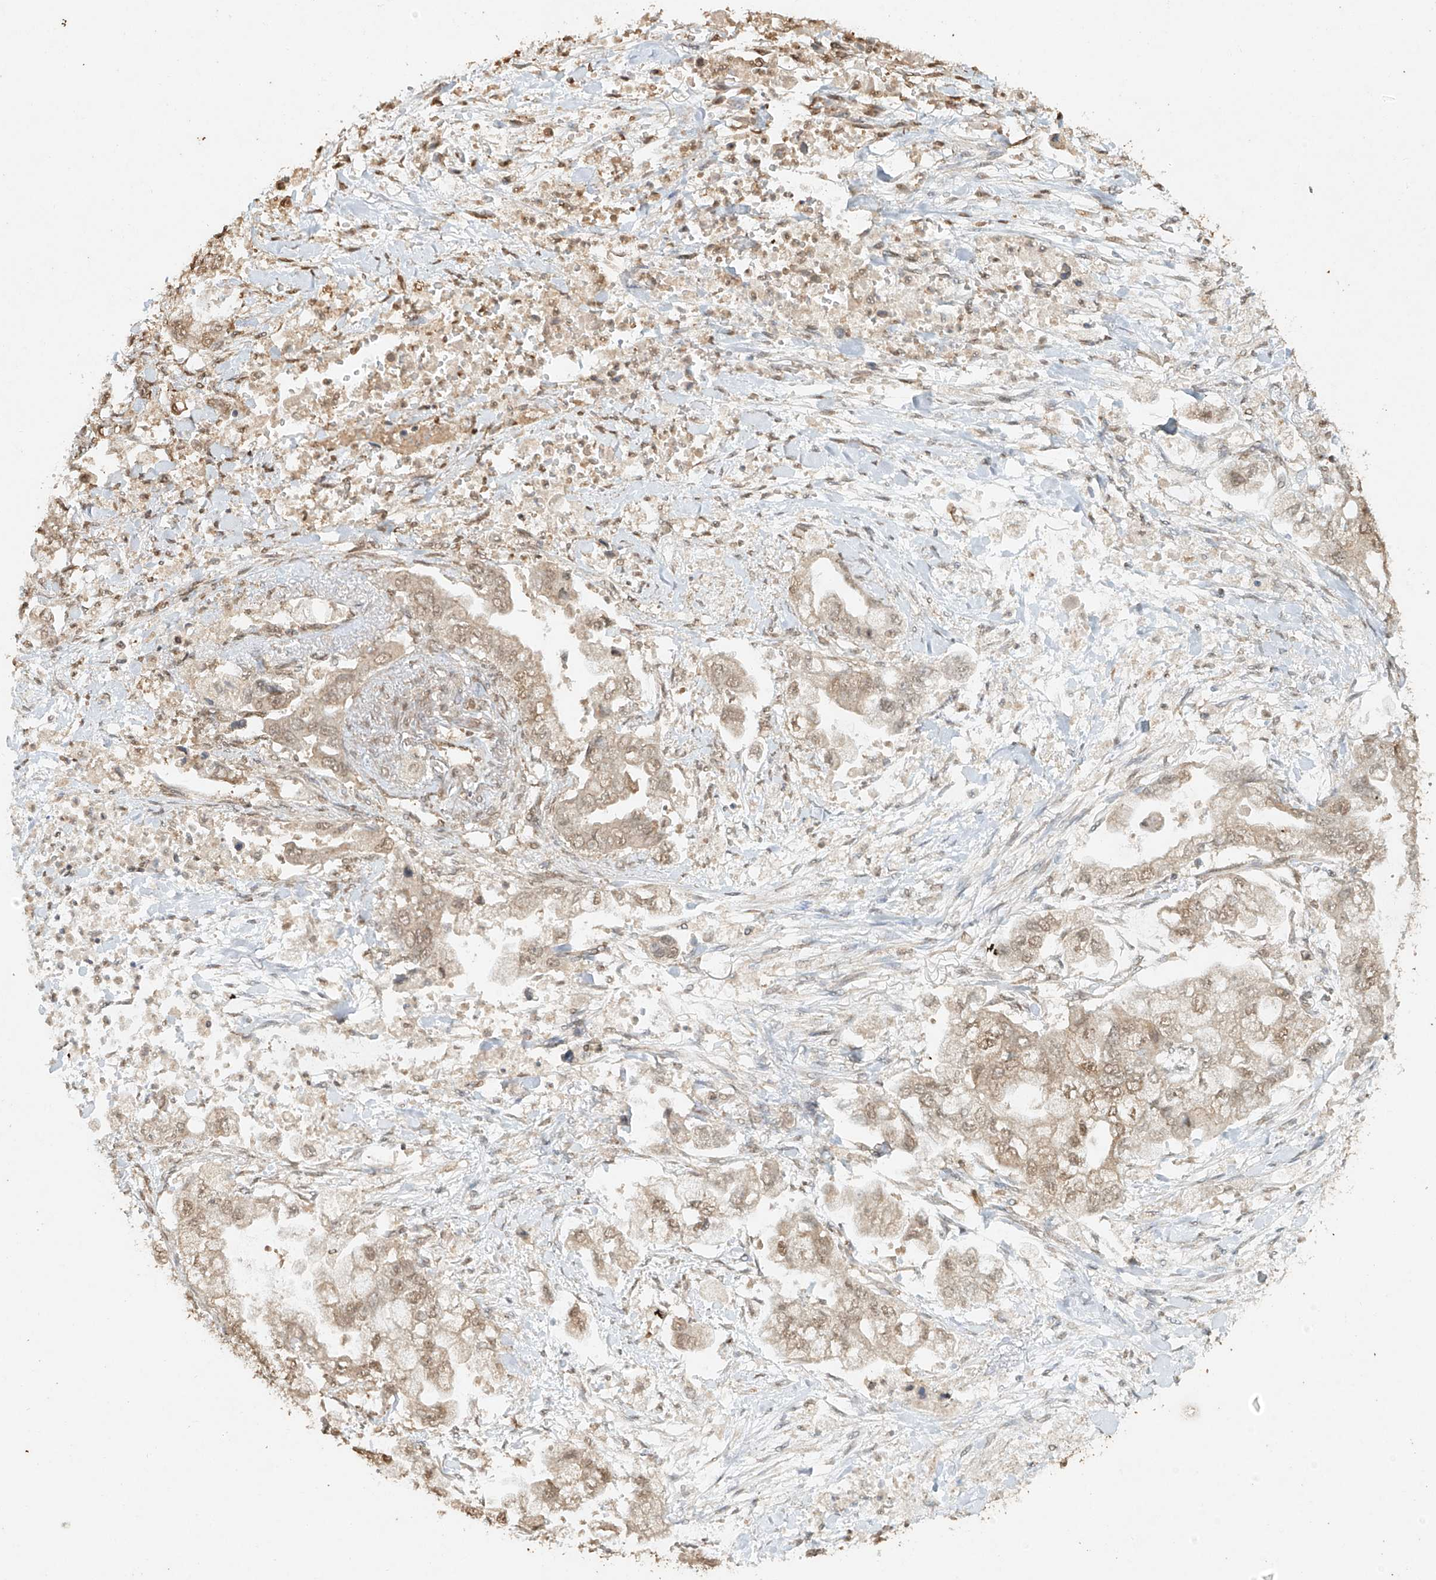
{"staining": {"intensity": "moderate", "quantity": ">75%", "location": "cytoplasmic/membranous,nuclear"}, "tissue": "stomach cancer", "cell_type": "Tumor cells", "image_type": "cancer", "snomed": [{"axis": "morphology", "description": "Normal tissue, NOS"}, {"axis": "morphology", "description": "Adenocarcinoma, NOS"}, {"axis": "topography", "description": "Stomach"}], "caption": "The photomicrograph demonstrates a brown stain indicating the presence of a protein in the cytoplasmic/membranous and nuclear of tumor cells in stomach adenocarcinoma.", "gene": "TIGAR", "patient": {"sex": "male", "age": 62}}